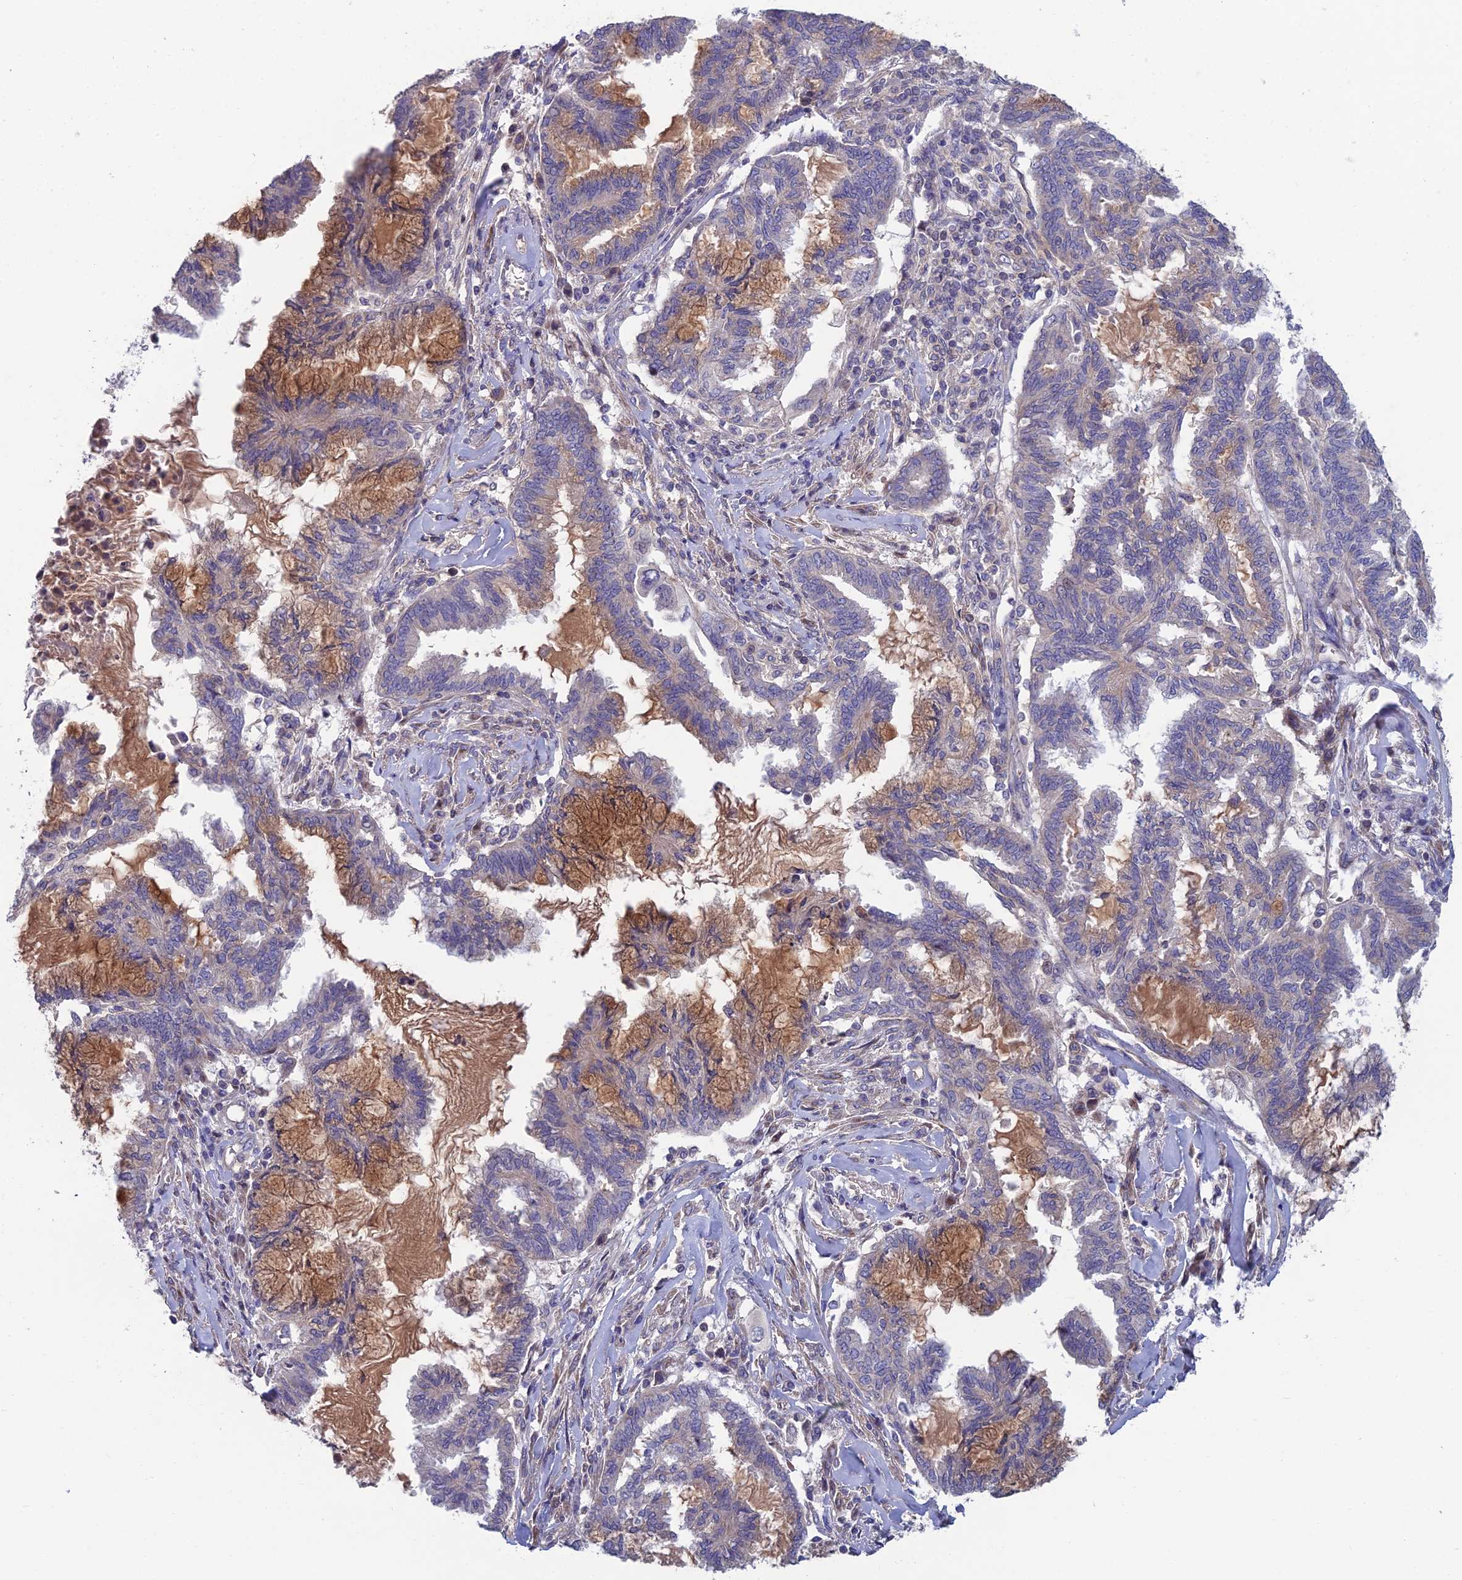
{"staining": {"intensity": "weak", "quantity": "<25%", "location": "cytoplasmic/membranous"}, "tissue": "endometrial cancer", "cell_type": "Tumor cells", "image_type": "cancer", "snomed": [{"axis": "morphology", "description": "Adenocarcinoma, NOS"}, {"axis": "topography", "description": "Endometrium"}], "caption": "Micrograph shows no protein expression in tumor cells of endometrial adenocarcinoma tissue.", "gene": "USP37", "patient": {"sex": "female", "age": 86}}